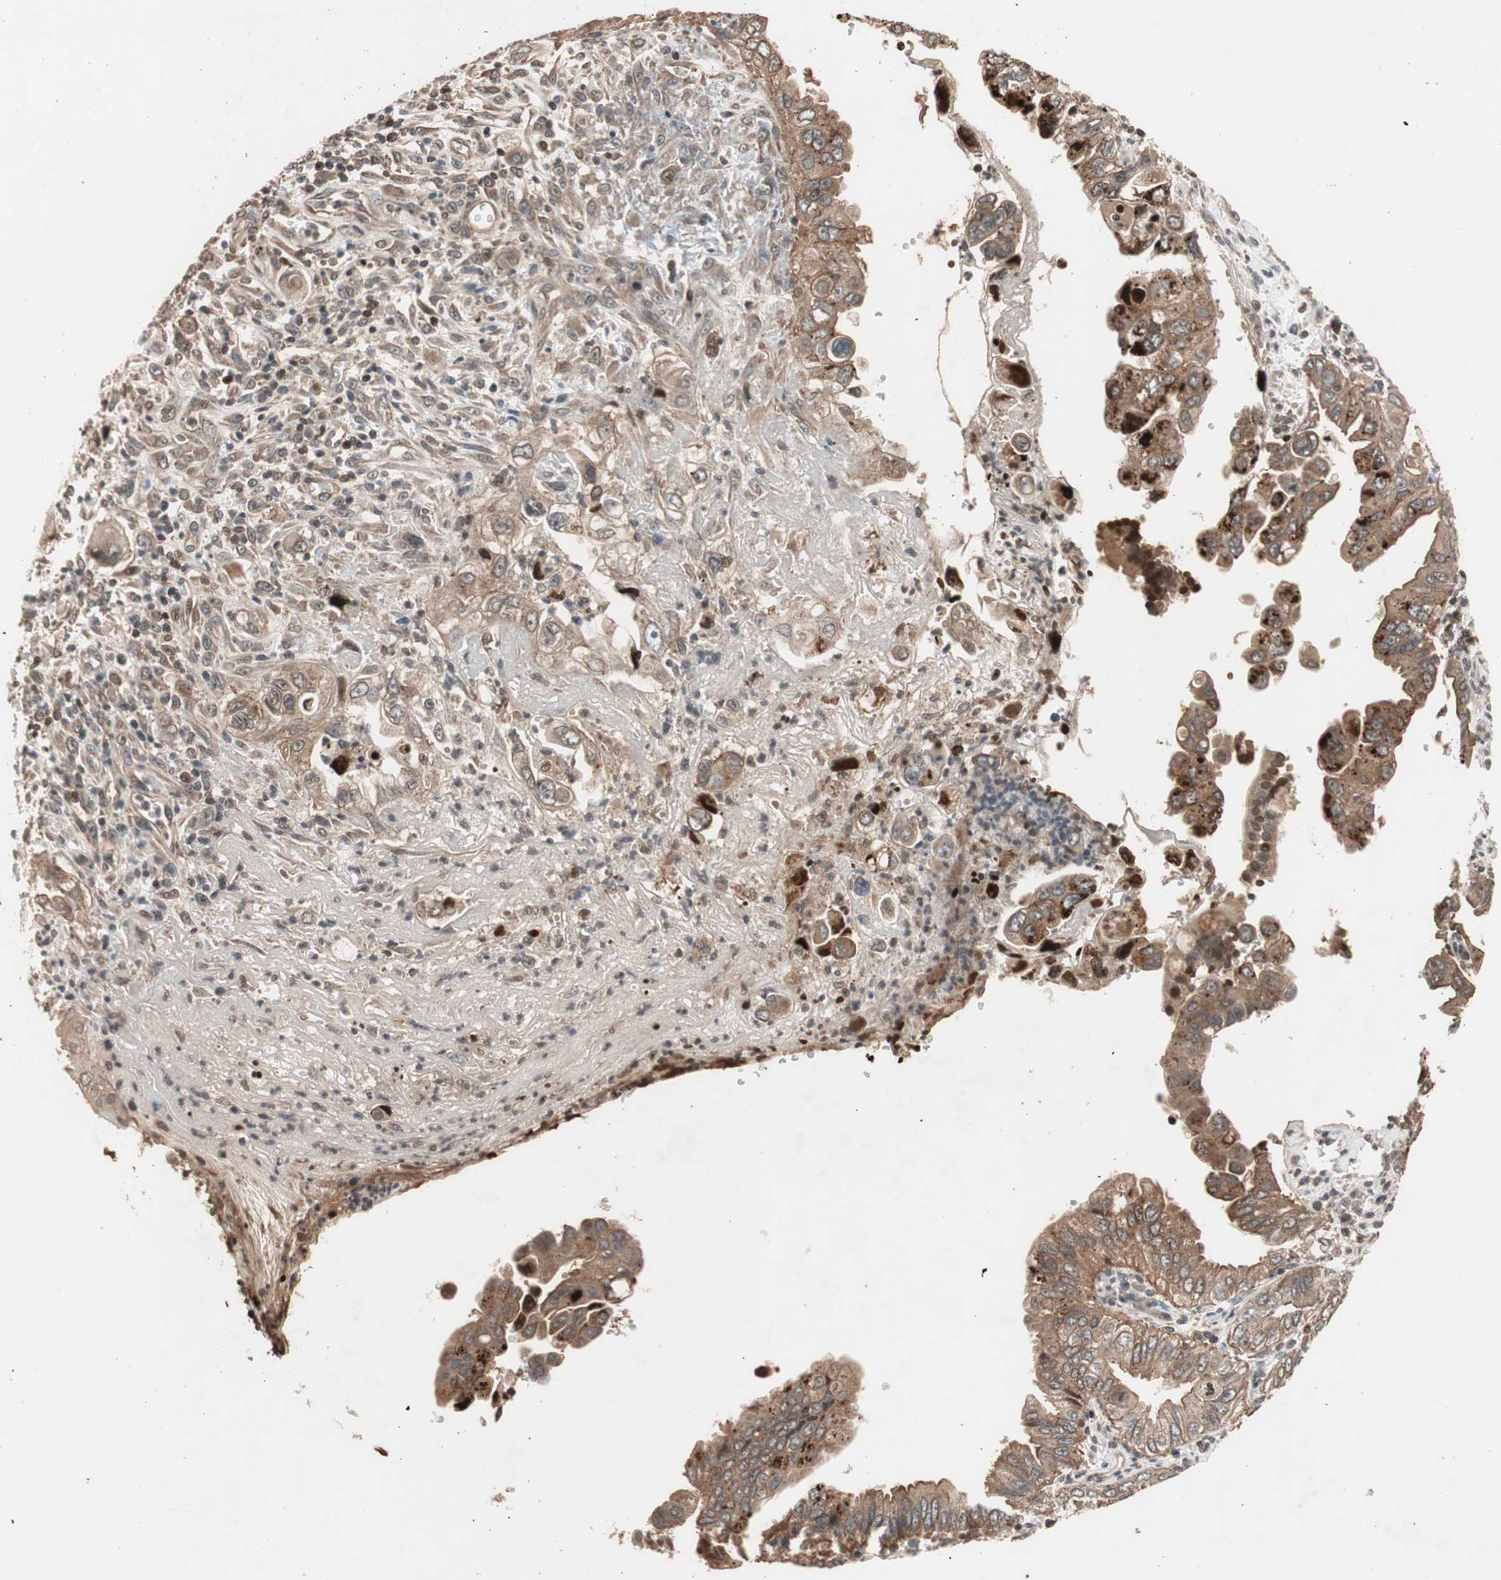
{"staining": {"intensity": "moderate", "quantity": ">75%", "location": "cytoplasmic/membranous"}, "tissue": "pancreatic cancer", "cell_type": "Tumor cells", "image_type": "cancer", "snomed": [{"axis": "morphology", "description": "Normal tissue, NOS"}, {"axis": "topography", "description": "Lymph node"}], "caption": "Pancreatic cancer stained with DAB (3,3'-diaminobenzidine) IHC demonstrates medium levels of moderate cytoplasmic/membranous positivity in approximately >75% of tumor cells.", "gene": "NF2", "patient": {"sex": "male", "age": 50}}